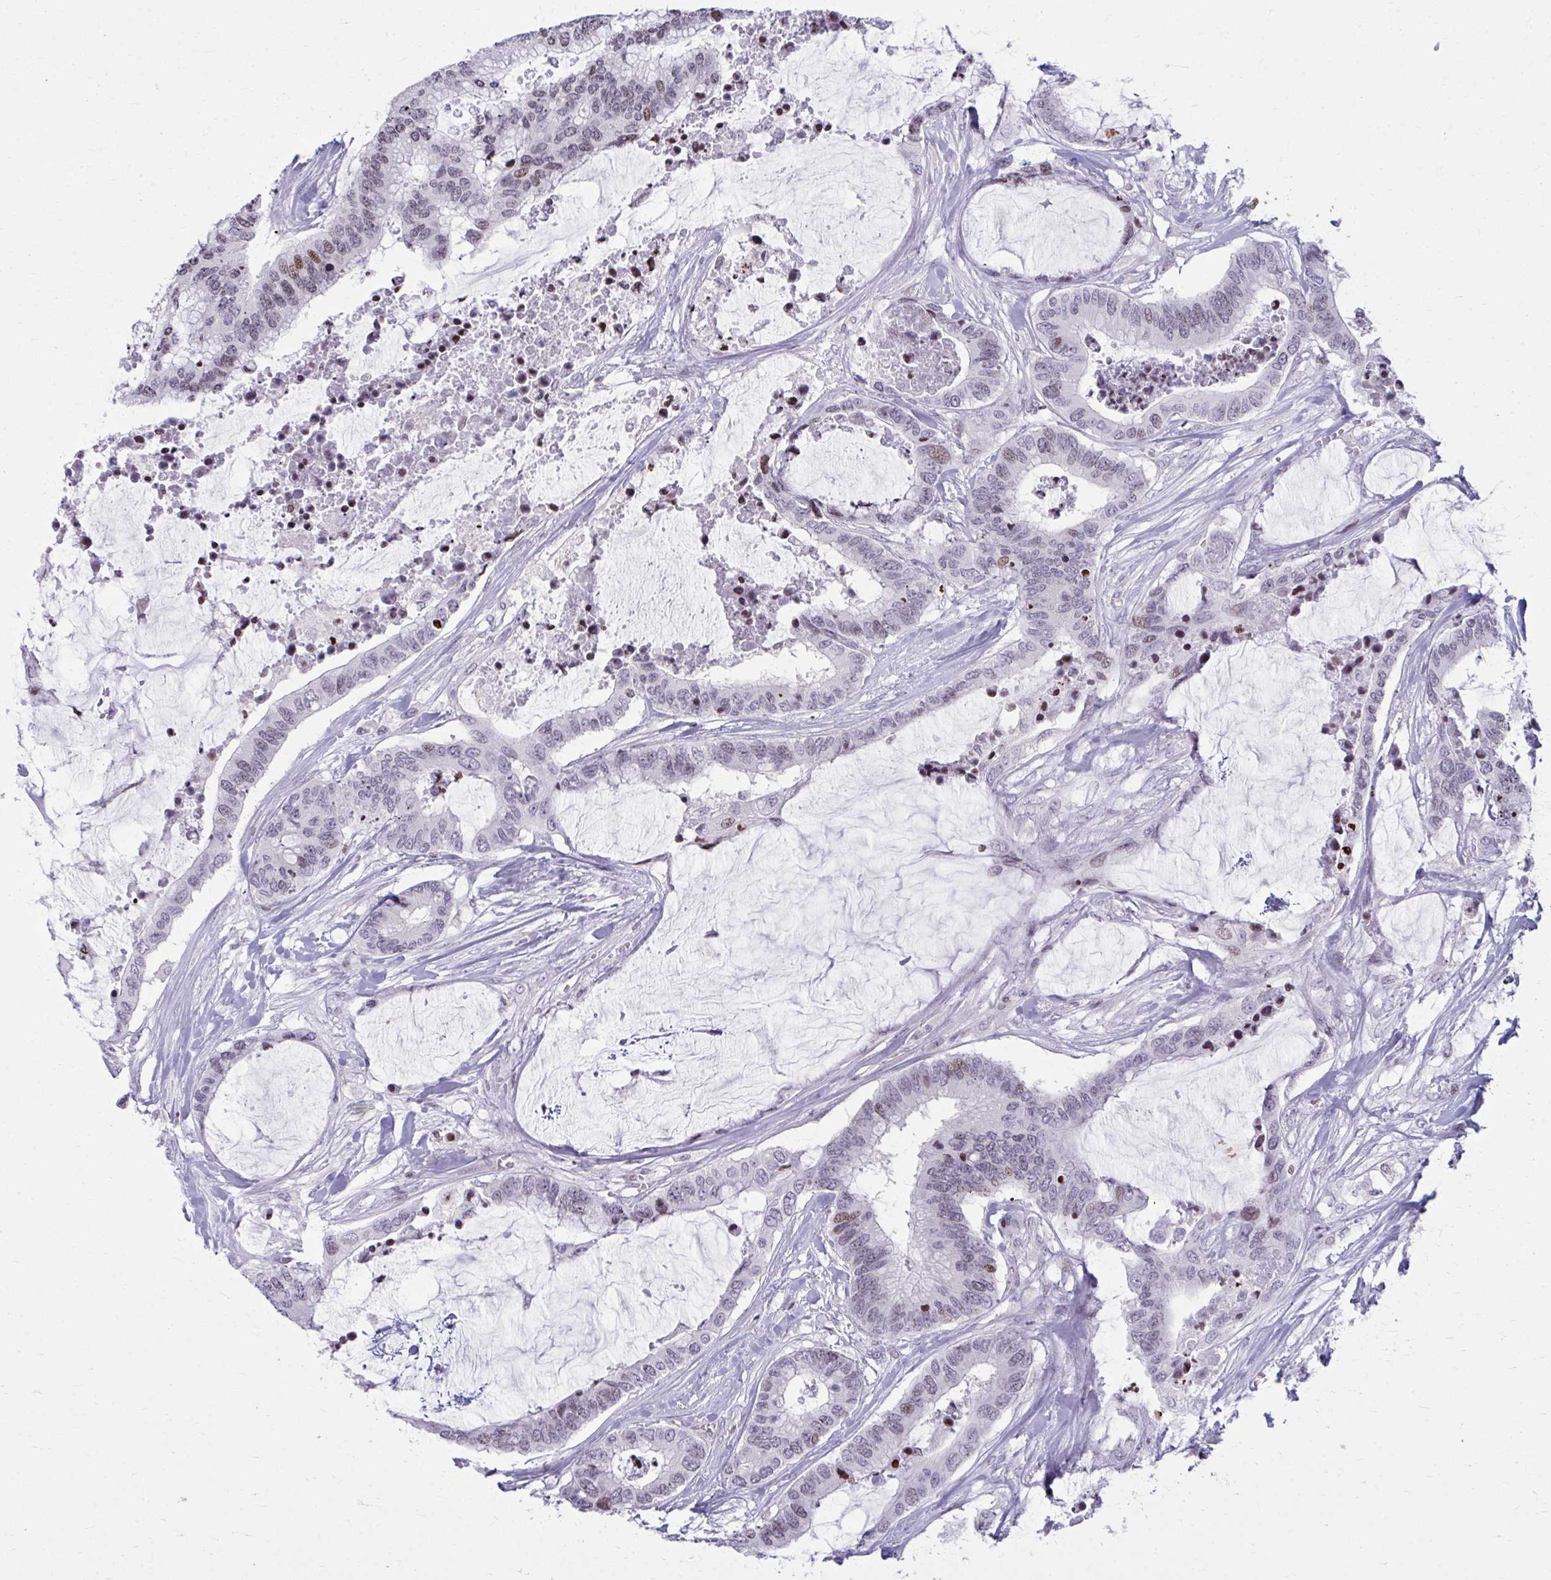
{"staining": {"intensity": "weak", "quantity": "<25%", "location": "nuclear"}, "tissue": "colorectal cancer", "cell_type": "Tumor cells", "image_type": "cancer", "snomed": [{"axis": "morphology", "description": "Adenocarcinoma, NOS"}, {"axis": "topography", "description": "Rectum"}], "caption": "This is an IHC image of human colorectal adenocarcinoma. There is no expression in tumor cells.", "gene": "AP5M1", "patient": {"sex": "female", "age": 59}}